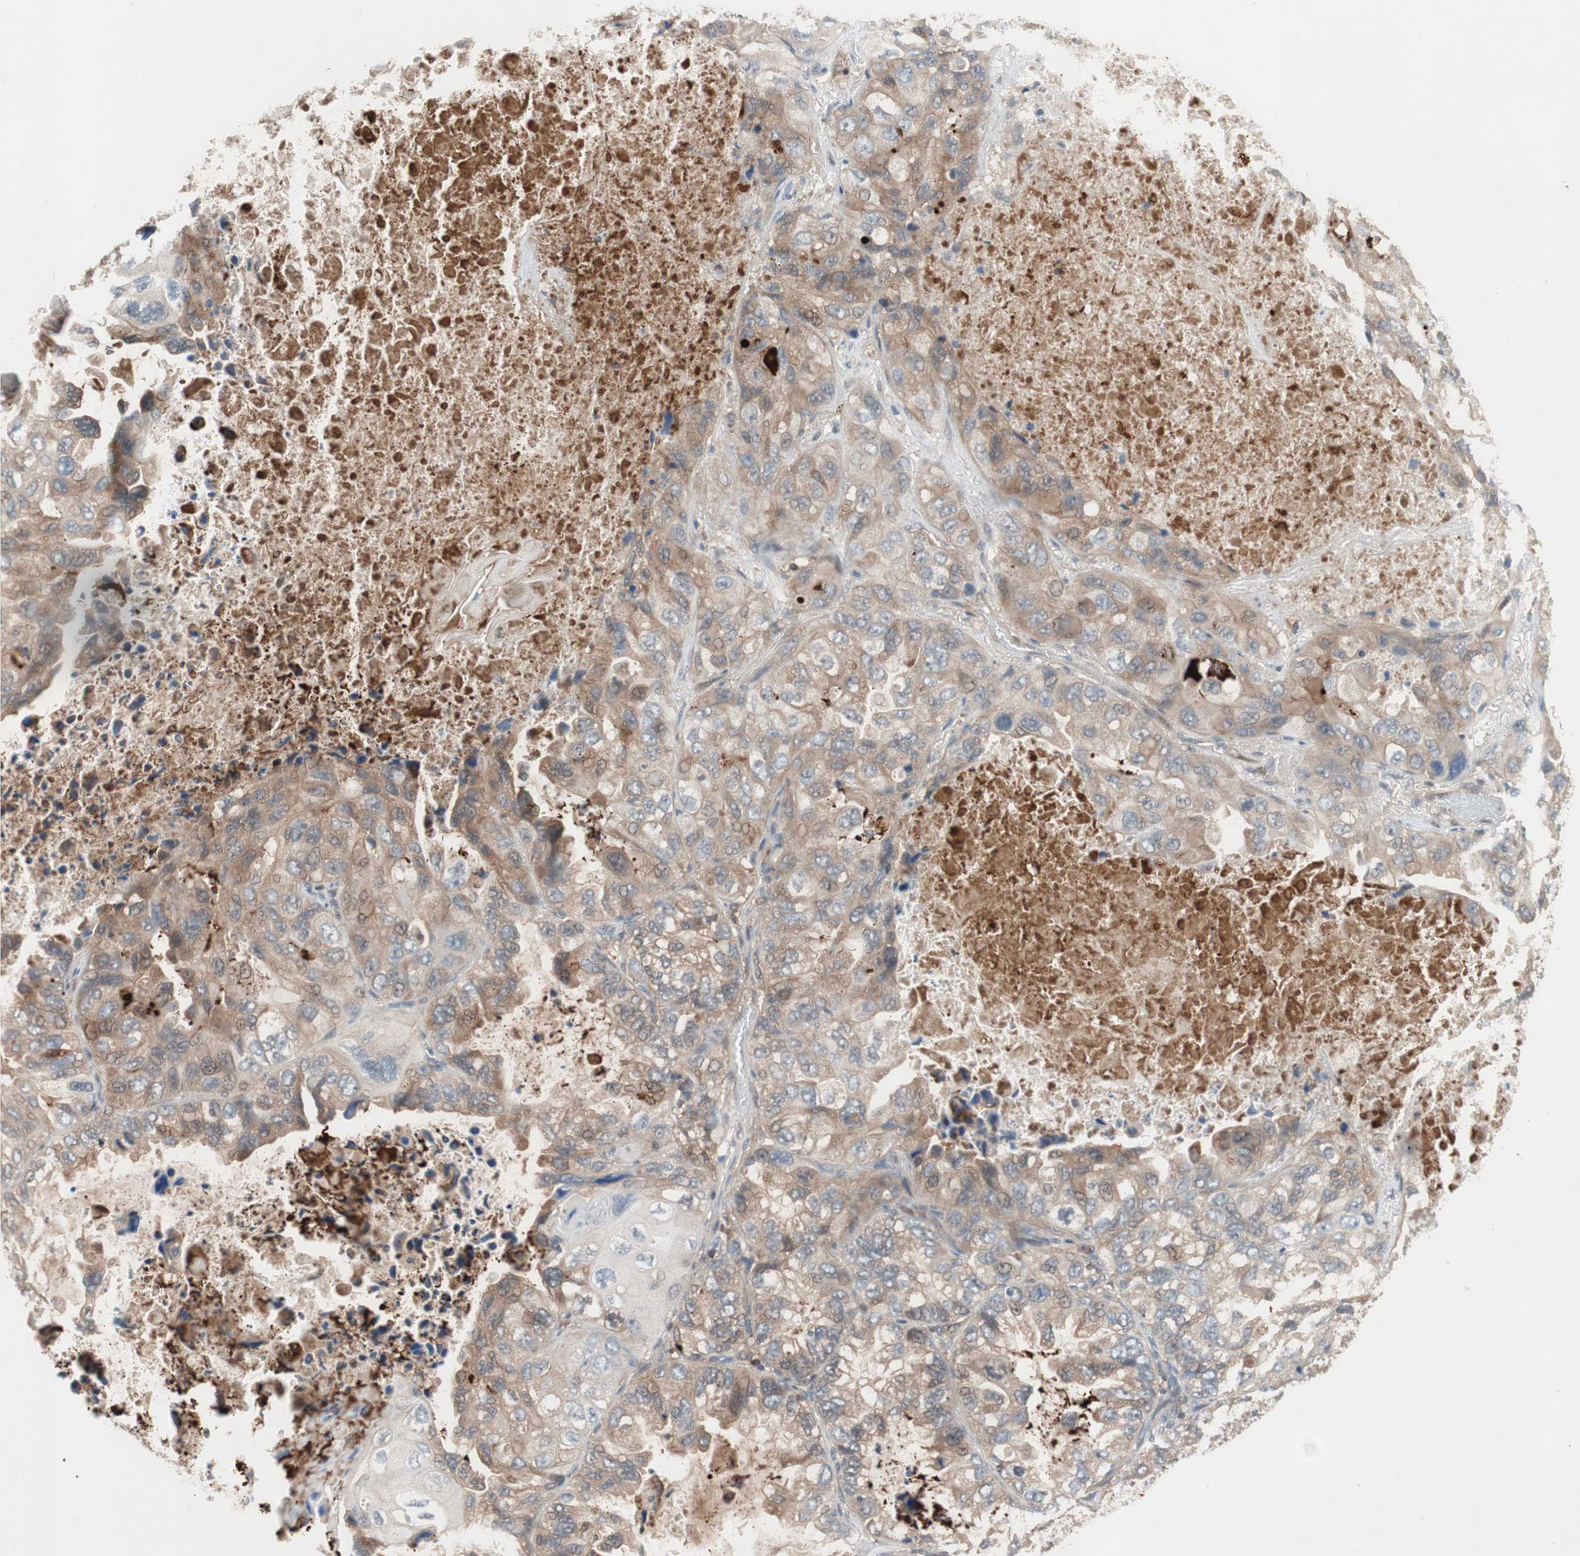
{"staining": {"intensity": "weak", "quantity": ">75%", "location": "cytoplasmic/membranous"}, "tissue": "lung cancer", "cell_type": "Tumor cells", "image_type": "cancer", "snomed": [{"axis": "morphology", "description": "Squamous cell carcinoma, NOS"}, {"axis": "topography", "description": "Lung"}], "caption": "Protein staining reveals weak cytoplasmic/membranous expression in about >75% of tumor cells in lung squamous cell carcinoma. (Brightfield microscopy of DAB IHC at high magnification).", "gene": "GALT", "patient": {"sex": "female", "age": 73}}